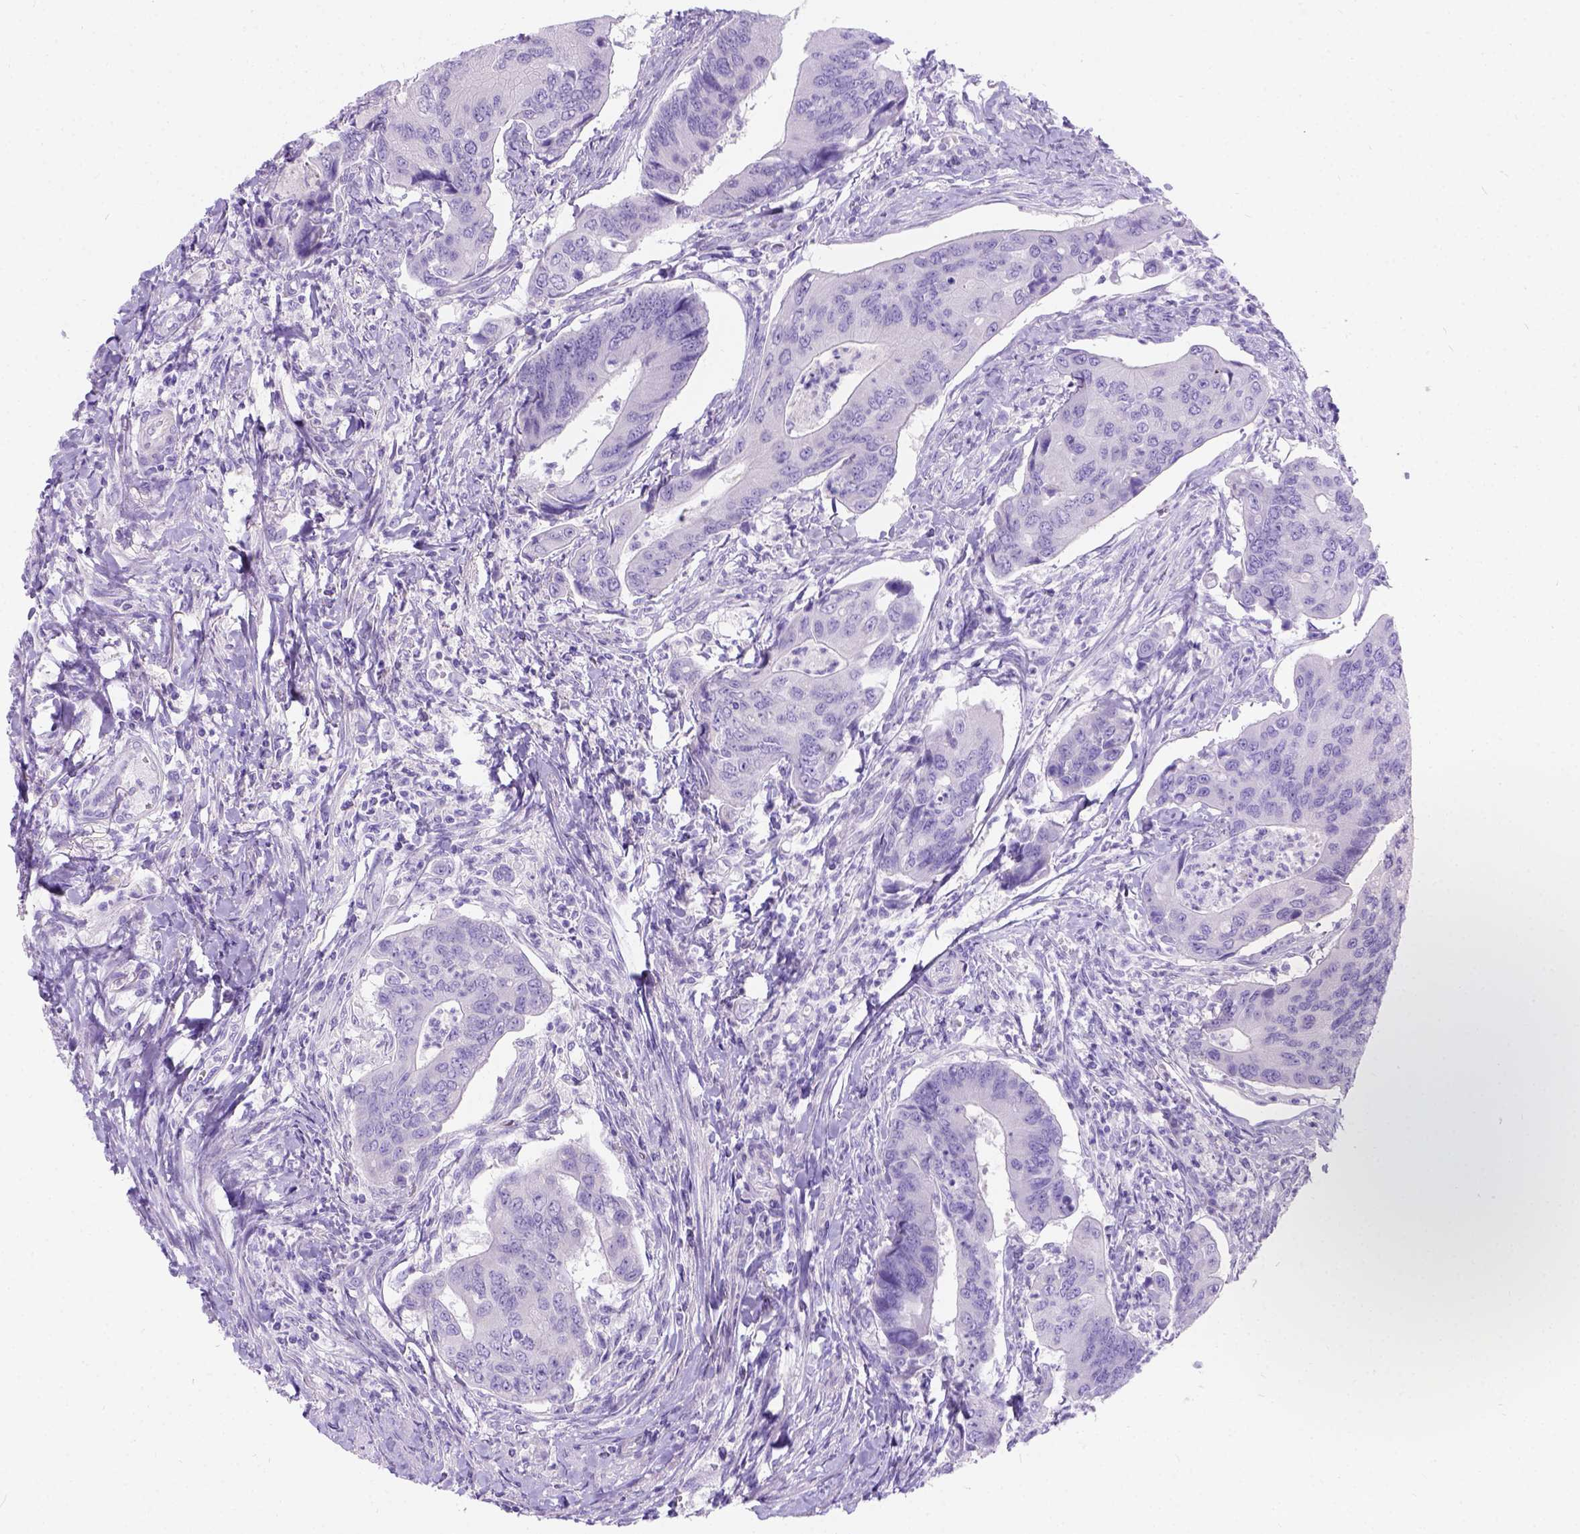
{"staining": {"intensity": "negative", "quantity": "none", "location": "none"}, "tissue": "colorectal cancer", "cell_type": "Tumor cells", "image_type": "cancer", "snomed": [{"axis": "morphology", "description": "Adenocarcinoma, NOS"}, {"axis": "topography", "description": "Colon"}], "caption": "This is an immunohistochemistry image of colorectal cancer. There is no staining in tumor cells.", "gene": "C7orf57", "patient": {"sex": "female", "age": 67}}